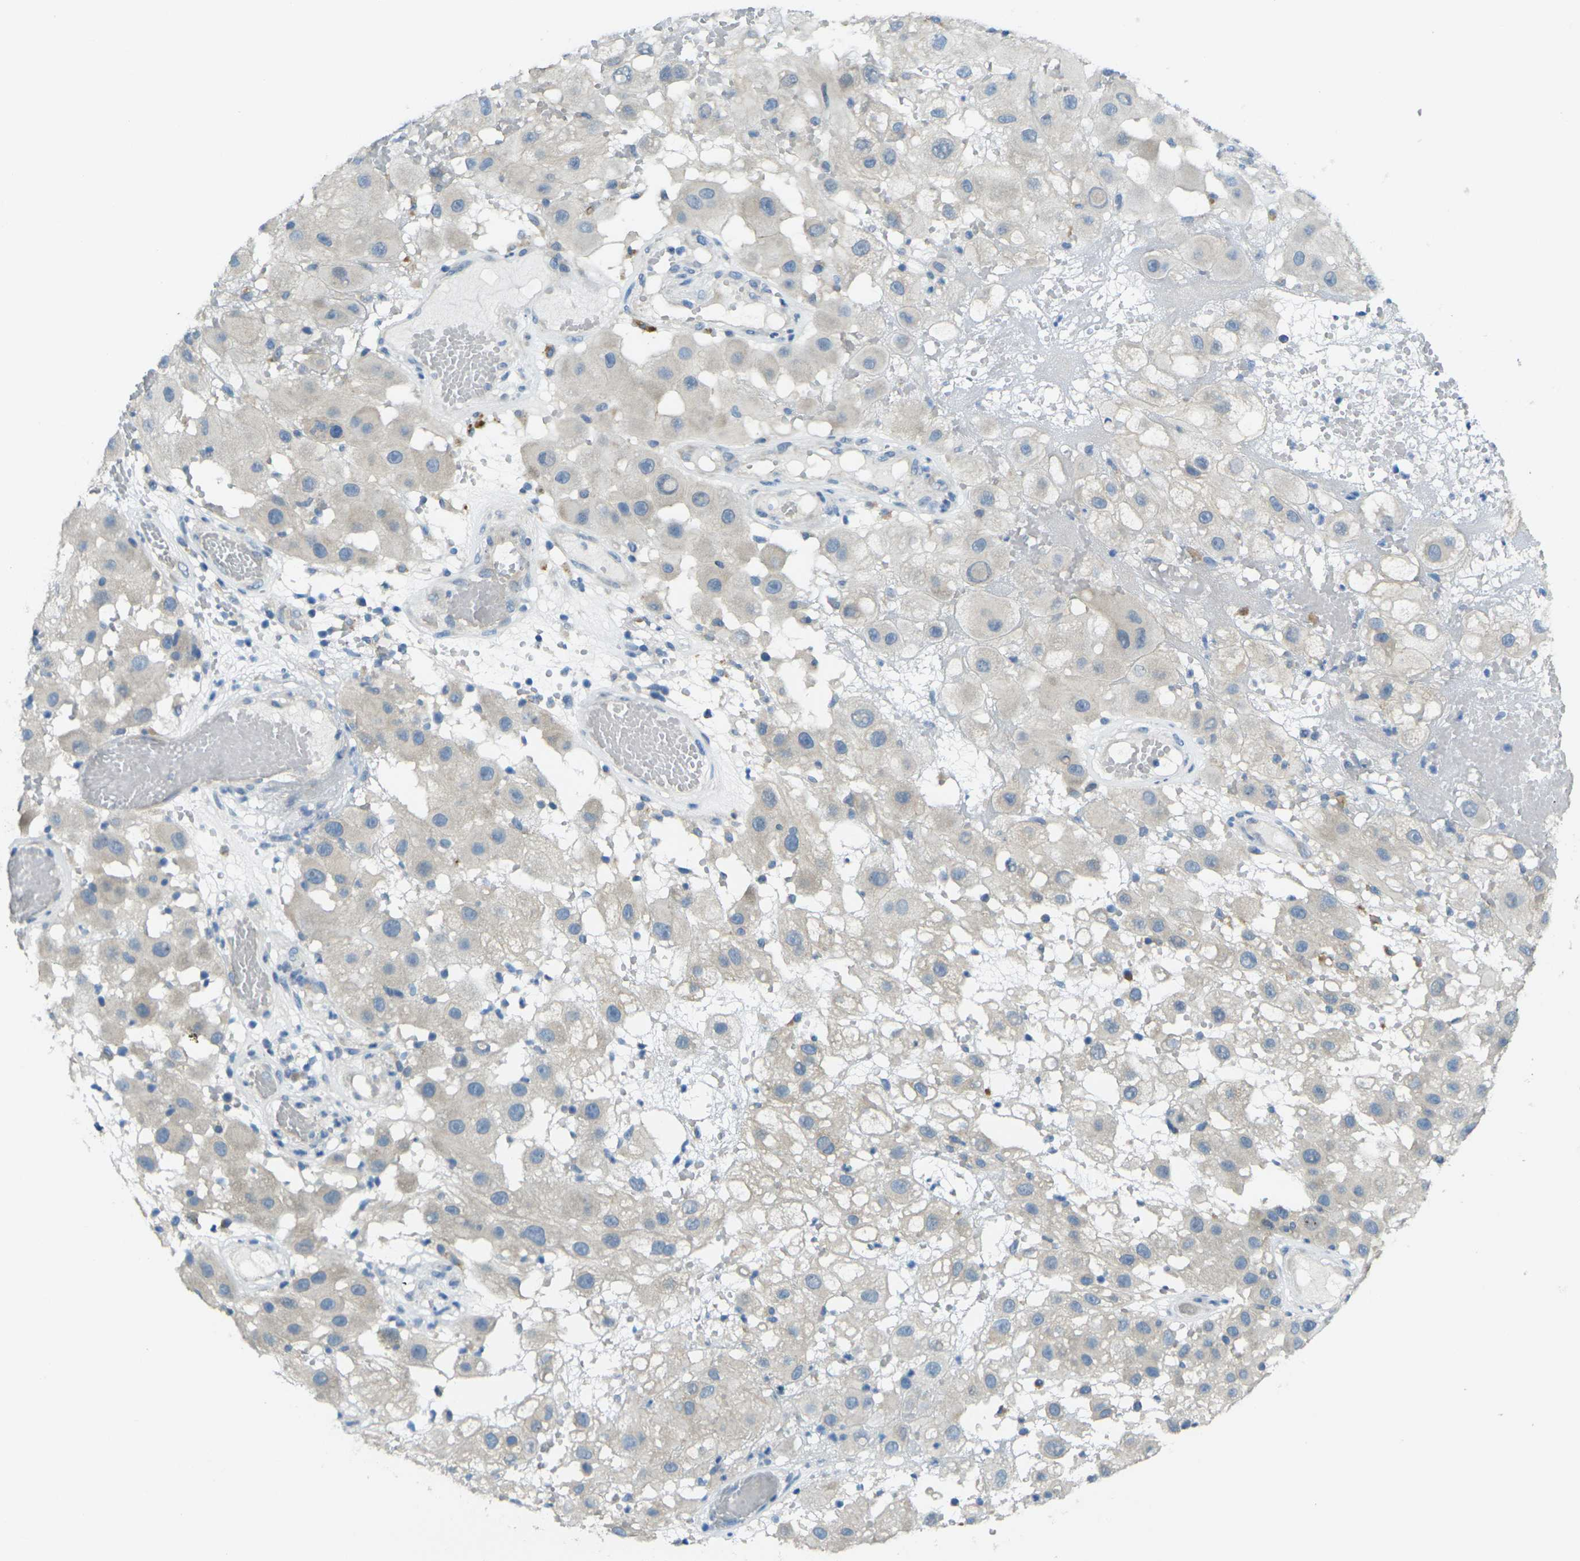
{"staining": {"intensity": "negative", "quantity": "none", "location": "none"}, "tissue": "melanoma", "cell_type": "Tumor cells", "image_type": "cancer", "snomed": [{"axis": "morphology", "description": "Malignant melanoma, NOS"}, {"axis": "topography", "description": "Skin"}], "caption": "Photomicrograph shows no significant protein expression in tumor cells of malignant melanoma.", "gene": "RHBDD1", "patient": {"sex": "female", "age": 81}}